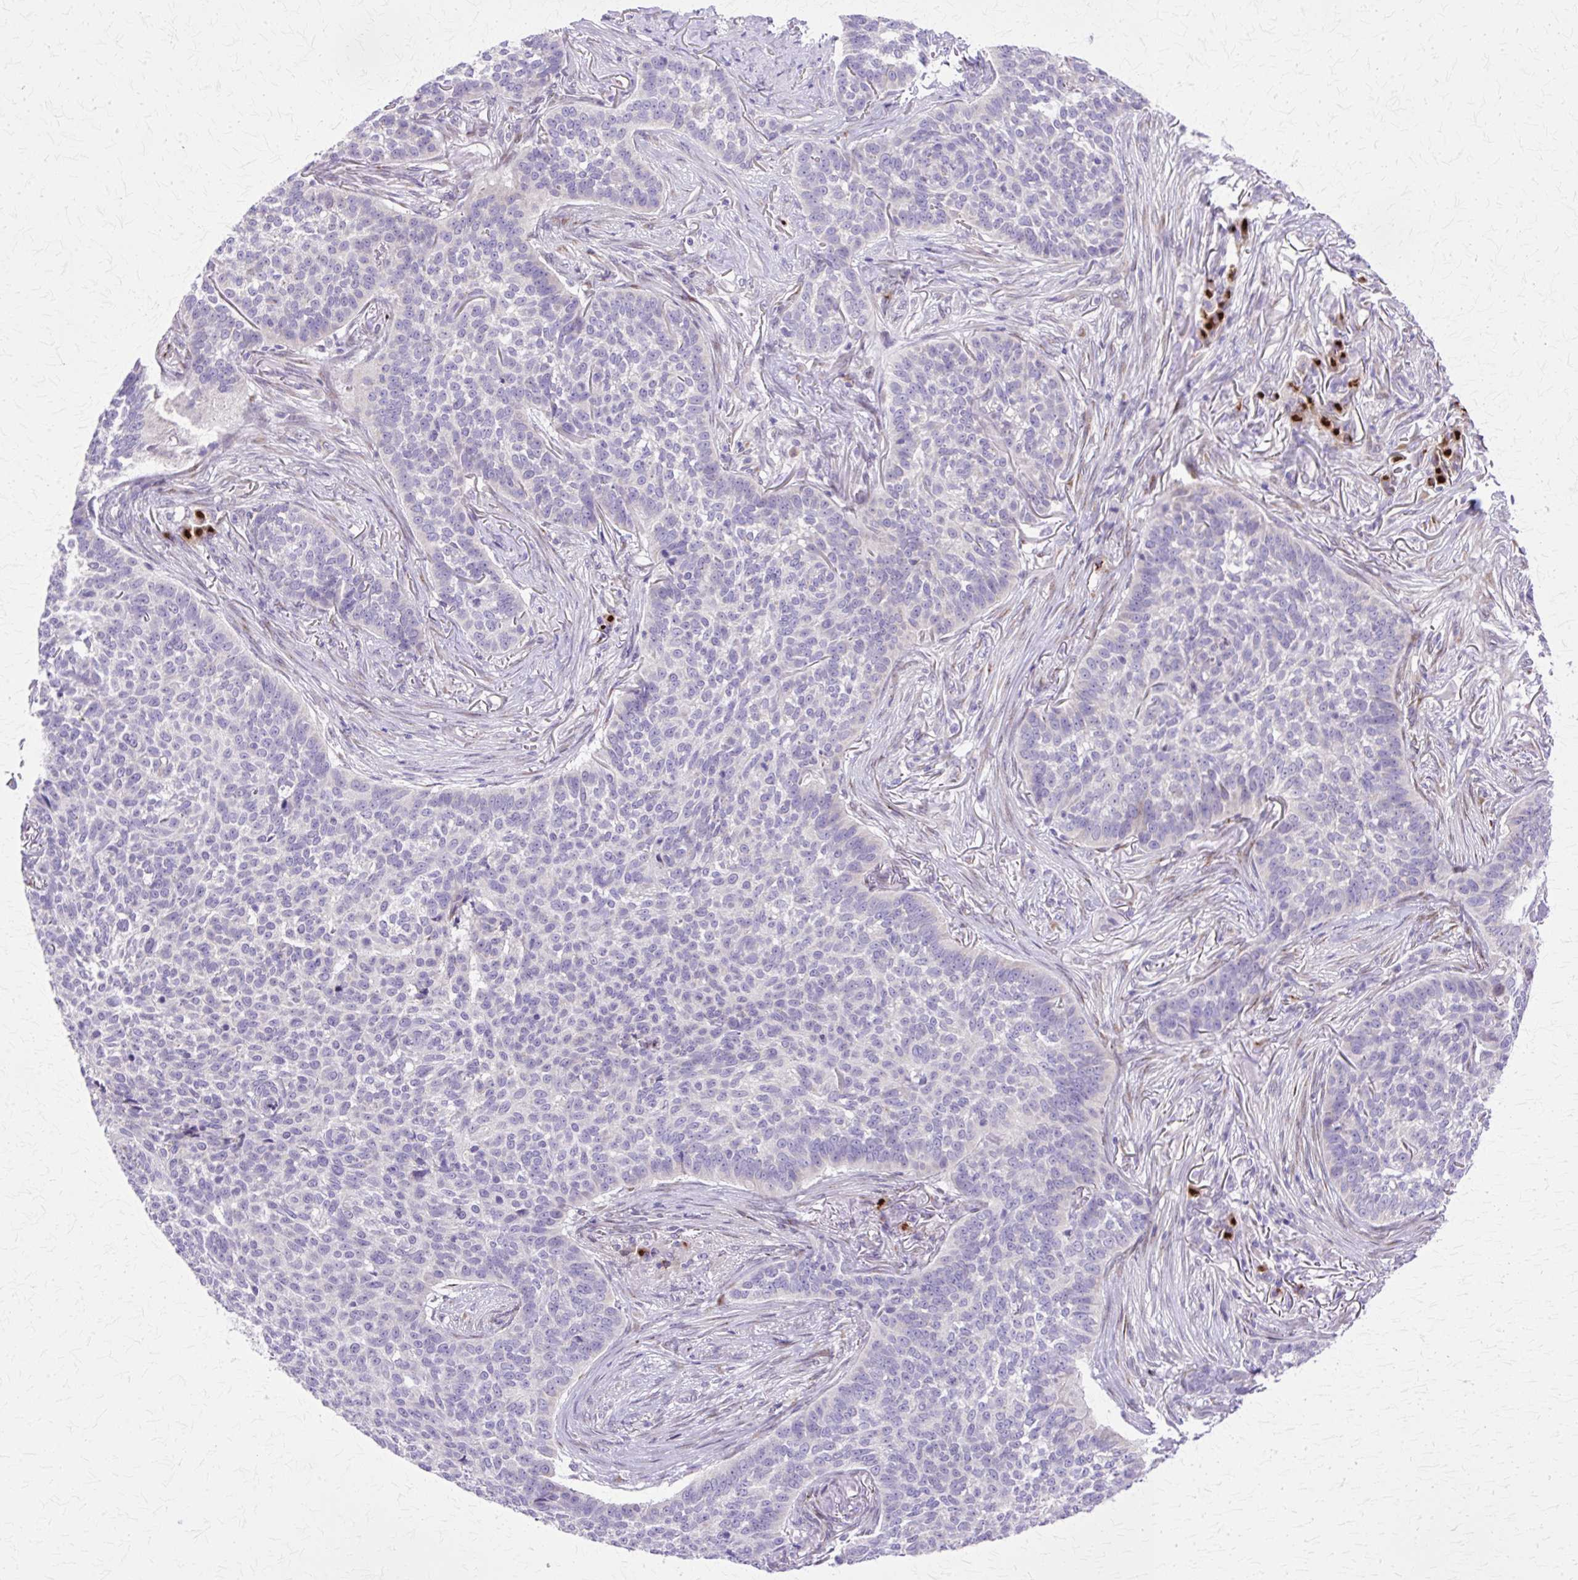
{"staining": {"intensity": "negative", "quantity": "none", "location": "none"}, "tissue": "skin cancer", "cell_type": "Tumor cells", "image_type": "cancer", "snomed": [{"axis": "morphology", "description": "Basal cell carcinoma"}, {"axis": "topography", "description": "Skin"}], "caption": "Basal cell carcinoma (skin) stained for a protein using IHC shows no staining tumor cells.", "gene": "TBC1D3G", "patient": {"sex": "male", "age": 85}}